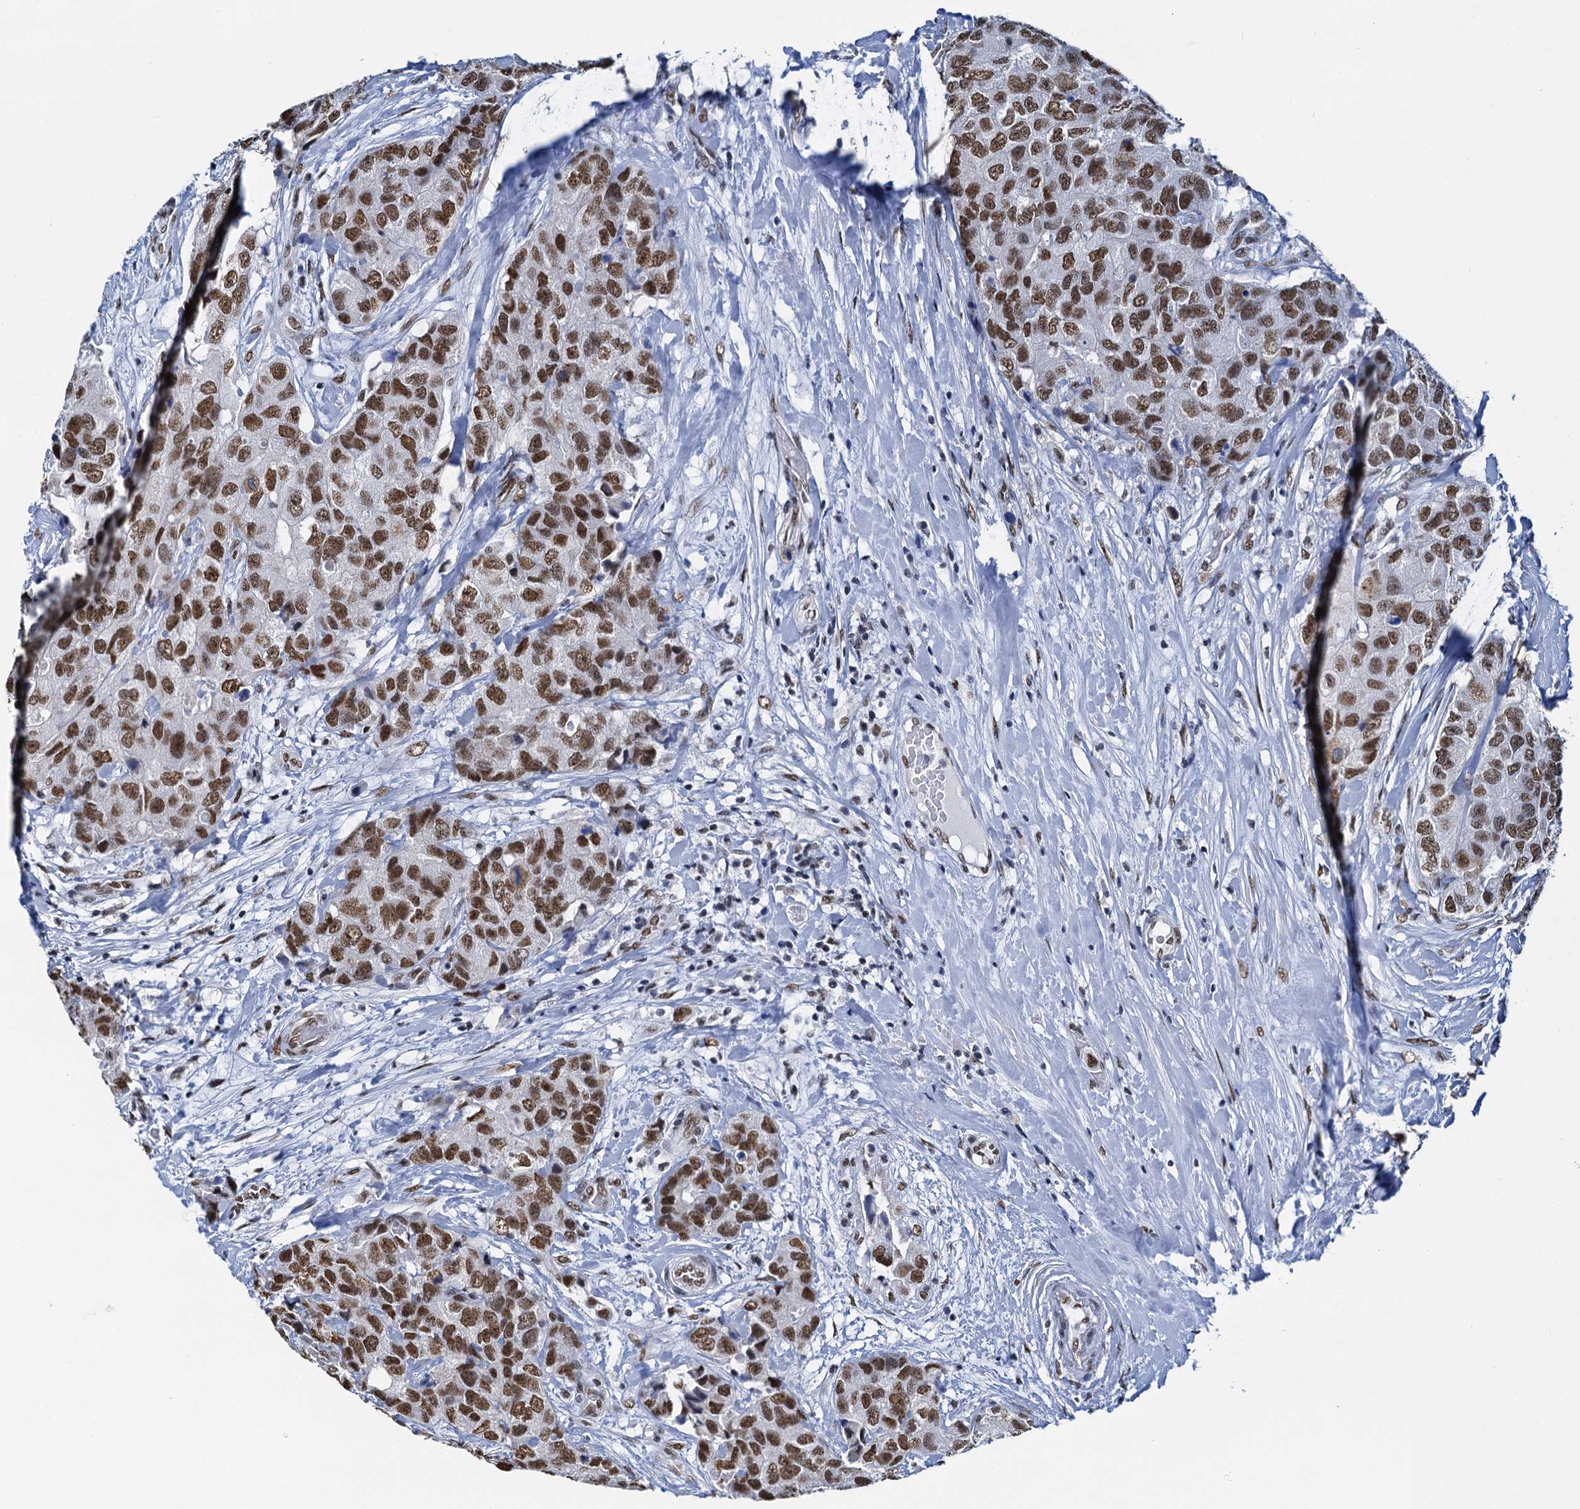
{"staining": {"intensity": "moderate", "quantity": ">75%", "location": "nuclear"}, "tissue": "breast cancer", "cell_type": "Tumor cells", "image_type": "cancer", "snomed": [{"axis": "morphology", "description": "Duct carcinoma"}, {"axis": "topography", "description": "Breast"}], "caption": "Protein expression analysis of human breast invasive ductal carcinoma reveals moderate nuclear staining in about >75% of tumor cells.", "gene": "SLTM", "patient": {"sex": "female", "age": 62}}